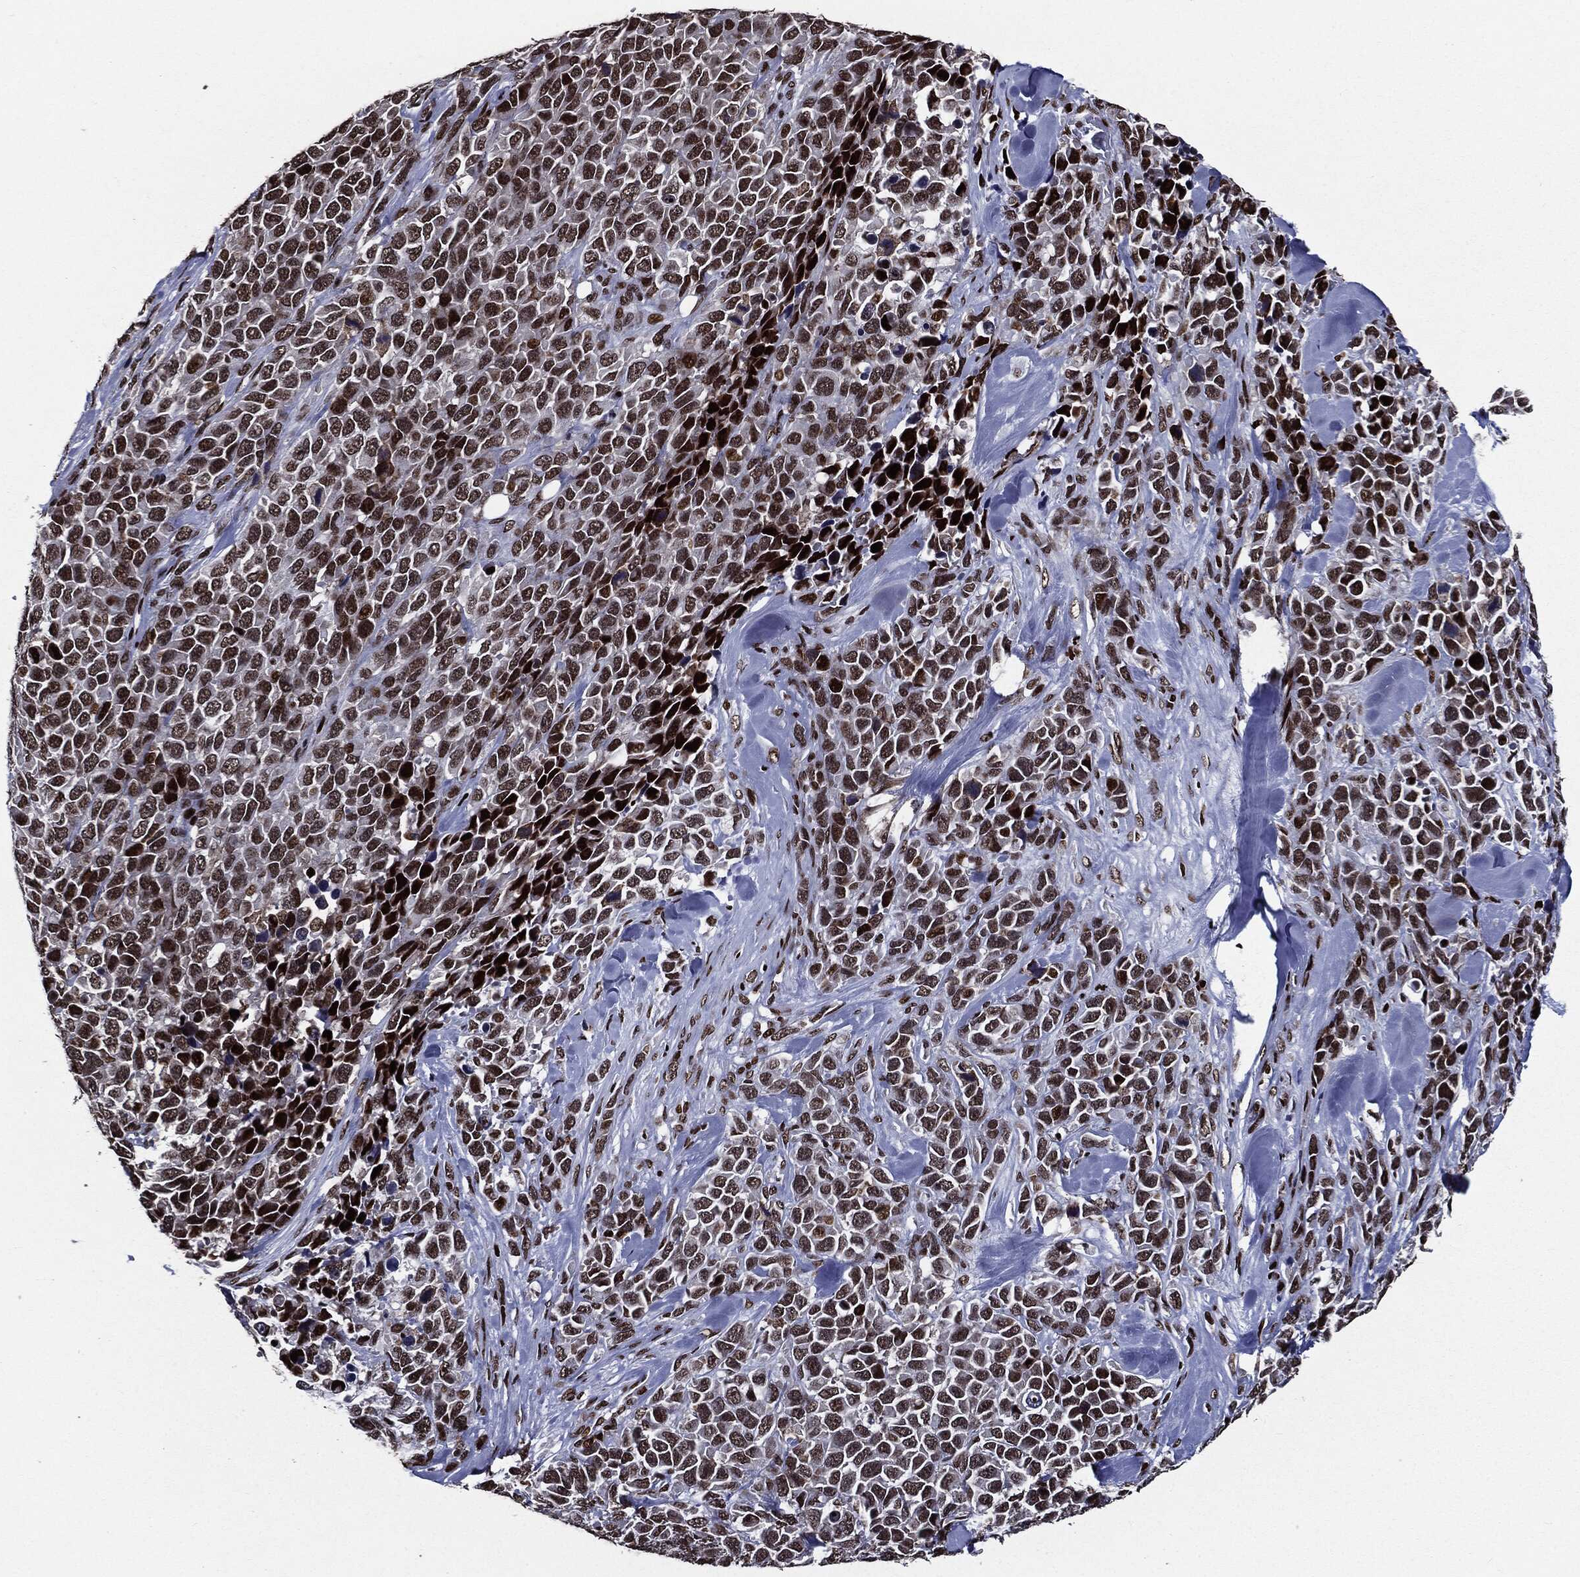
{"staining": {"intensity": "moderate", "quantity": ">75%", "location": "nuclear"}, "tissue": "melanoma", "cell_type": "Tumor cells", "image_type": "cancer", "snomed": [{"axis": "morphology", "description": "Malignant melanoma, Metastatic site"}, {"axis": "topography", "description": "Skin"}], "caption": "Brown immunohistochemical staining in human melanoma exhibits moderate nuclear staining in about >75% of tumor cells.", "gene": "ZFP91", "patient": {"sex": "male", "age": 84}}